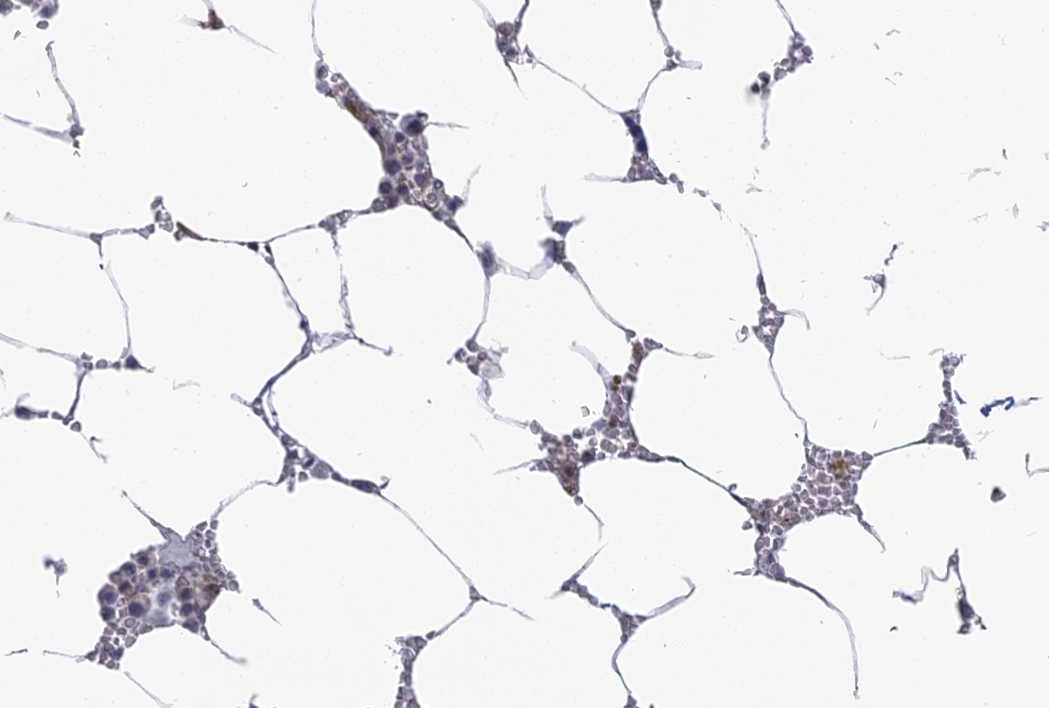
{"staining": {"intensity": "moderate", "quantity": "<25%", "location": "cytoplasmic/membranous,nuclear"}, "tissue": "bone marrow", "cell_type": "Hematopoietic cells", "image_type": "normal", "snomed": [{"axis": "morphology", "description": "Normal tissue, NOS"}, {"axis": "topography", "description": "Bone marrow"}], "caption": "The micrograph demonstrates immunohistochemical staining of normal bone marrow. There is moderate cytoplasmic/membranous,nuclear expression is identified in approximately <25% of hematopoietic cells. (Stains: DAB (3,3'-diaminobenzidine) in brown, nuclei in blue, Microscopy: brightfield microscopy at high magnification).", "gene": "FHIP2A", "patient": {"sex": "male", "age": 70}}